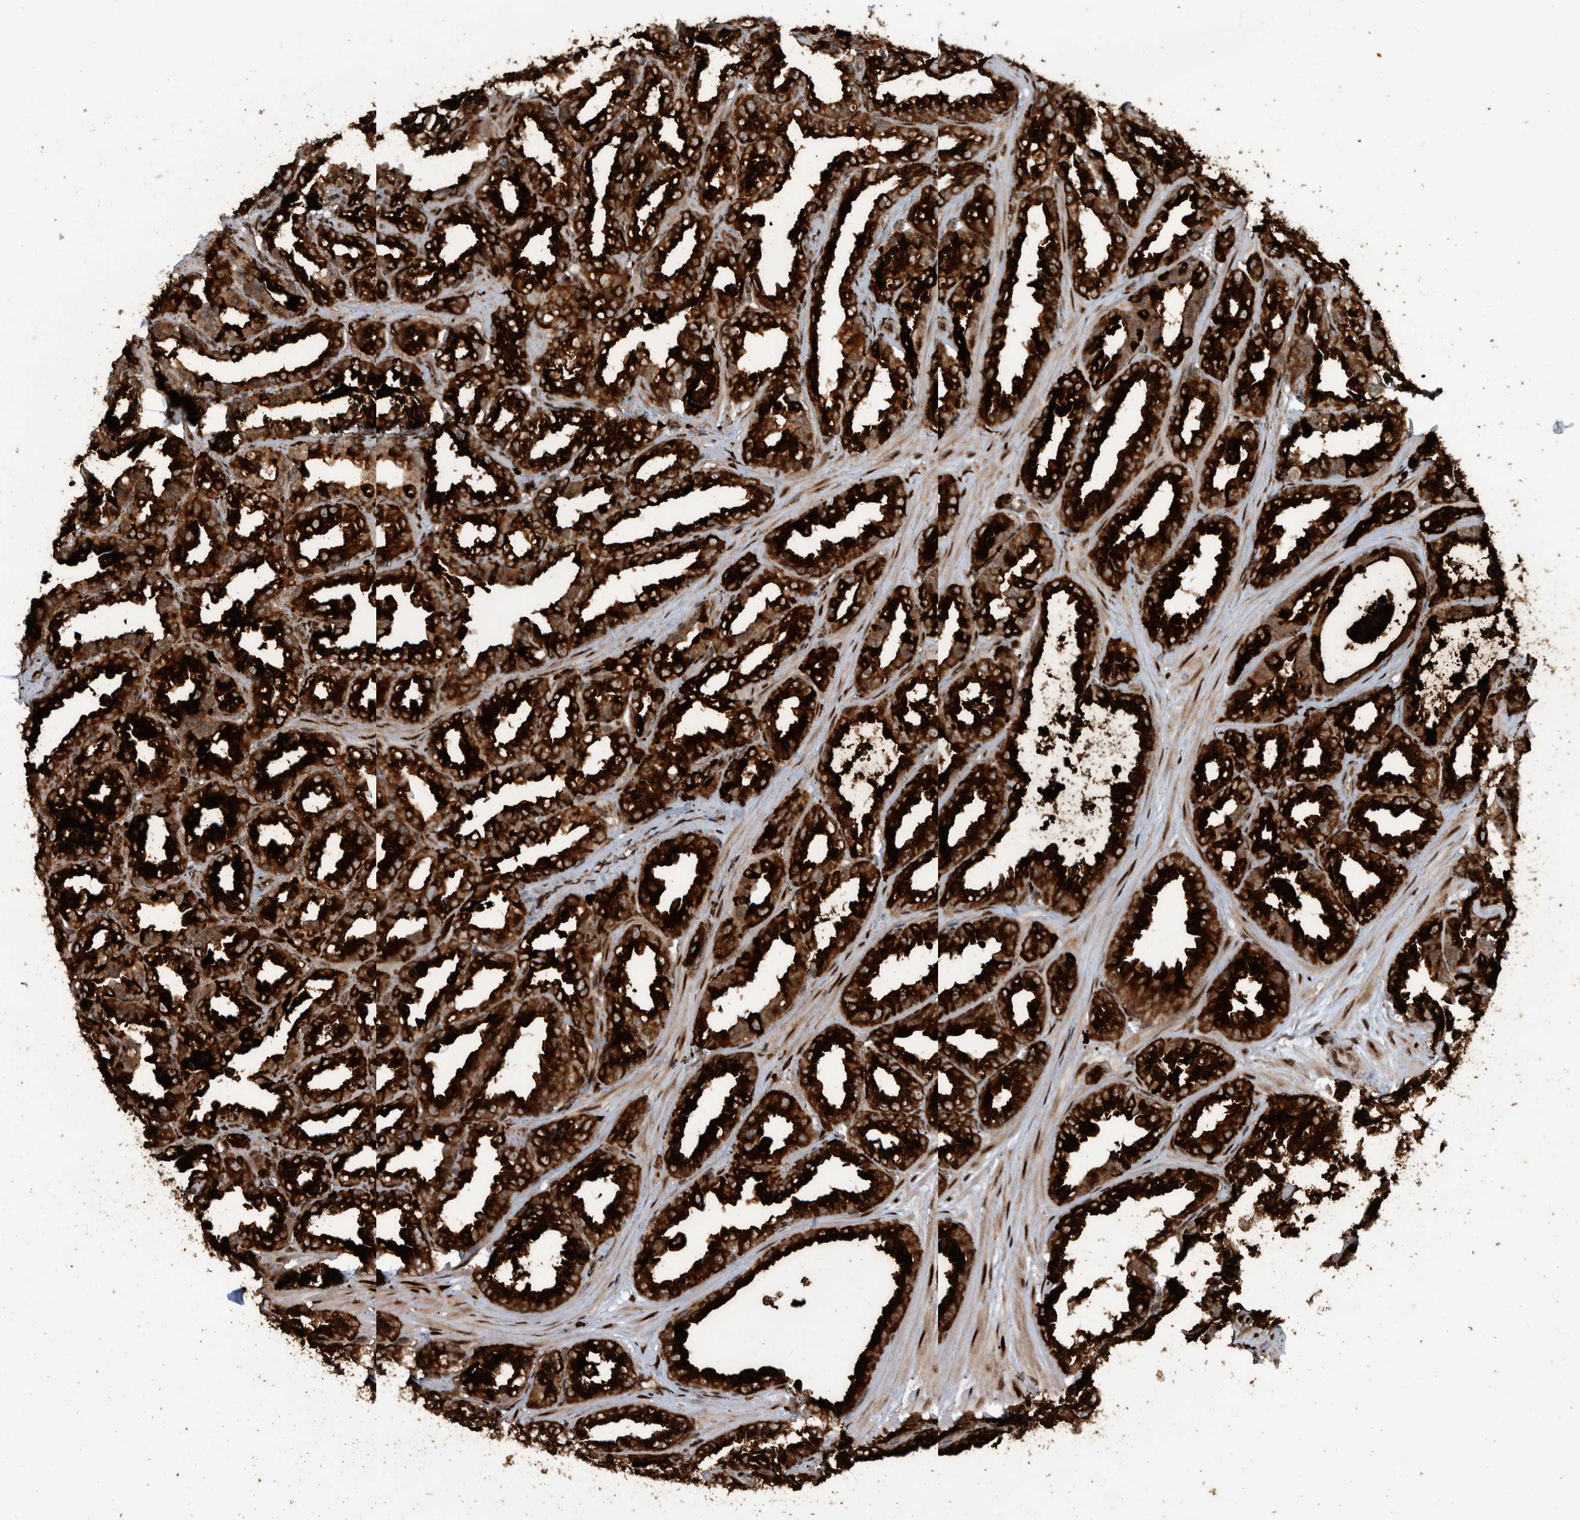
{"staining": {"intensity": "strong", "quantity": ">75%", "location": "cytoplasmic/membranous"}, "tissue": "seminal vesicle", "cell_type": "Glandular cells", "image_type": "normal", "snomed": [{"axis": "morphology", "description": "Normal tissue, NOS"}, {"axis": "topography", "description": "Prostate"}, {"axis": "topography", "description": "Seminal veicle"}], "caption": "DAB immunohistochemical staining of normal human seminal vesicle shows strong cytoplasmic/membranous protein positivity in about >75% of glandular cells. The staining was performed using DAB (3,3'-diaminobenzidine), with brown indicating positive protein expression. Nuclei are stained blue with hematoxylin.", "gene": "ZNF366", "patient": {"sex": "male", "age": 51}}